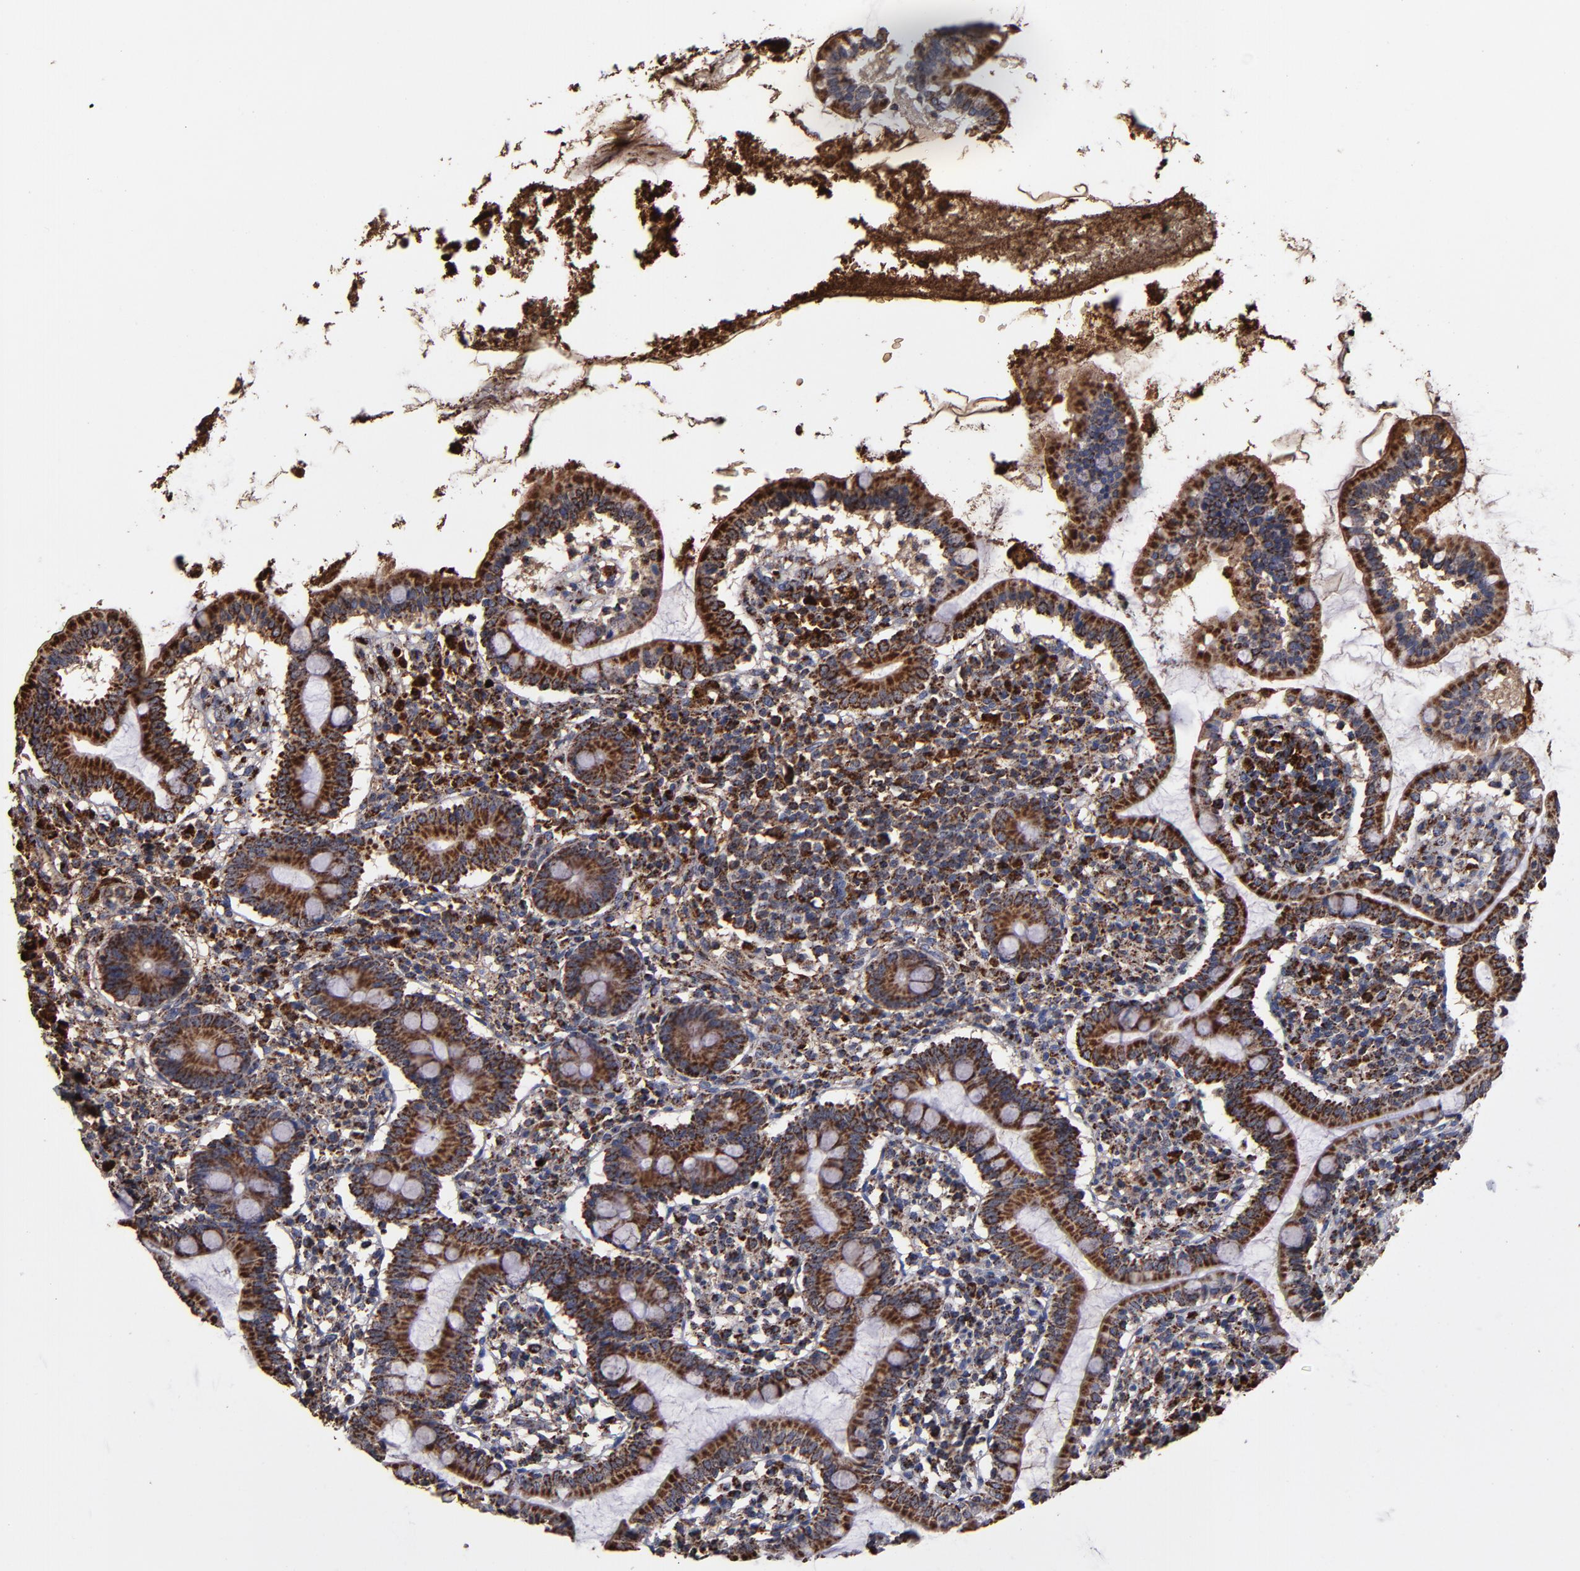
{"staining": {"intensity": "strong", "quantity": ">75%", "location": "cytoplasmic/membranous"}, "tissue": "small intestine", "cell_type": "Glandular cells", "image_type": "normal", "snomed": [{"axis": "morphology", "description": "Normal tissue, NOS"}, {"axis": "topography", "description": "Small intestine"}], "caption": "This is an image of immunohistochemistry (IHC) staining of normal small intestine, which shows strong expression in the cytoplasmic/membranous of glandular cells.", "gene": "SOD2", "patient": {"sex": "female", "age": 61}}